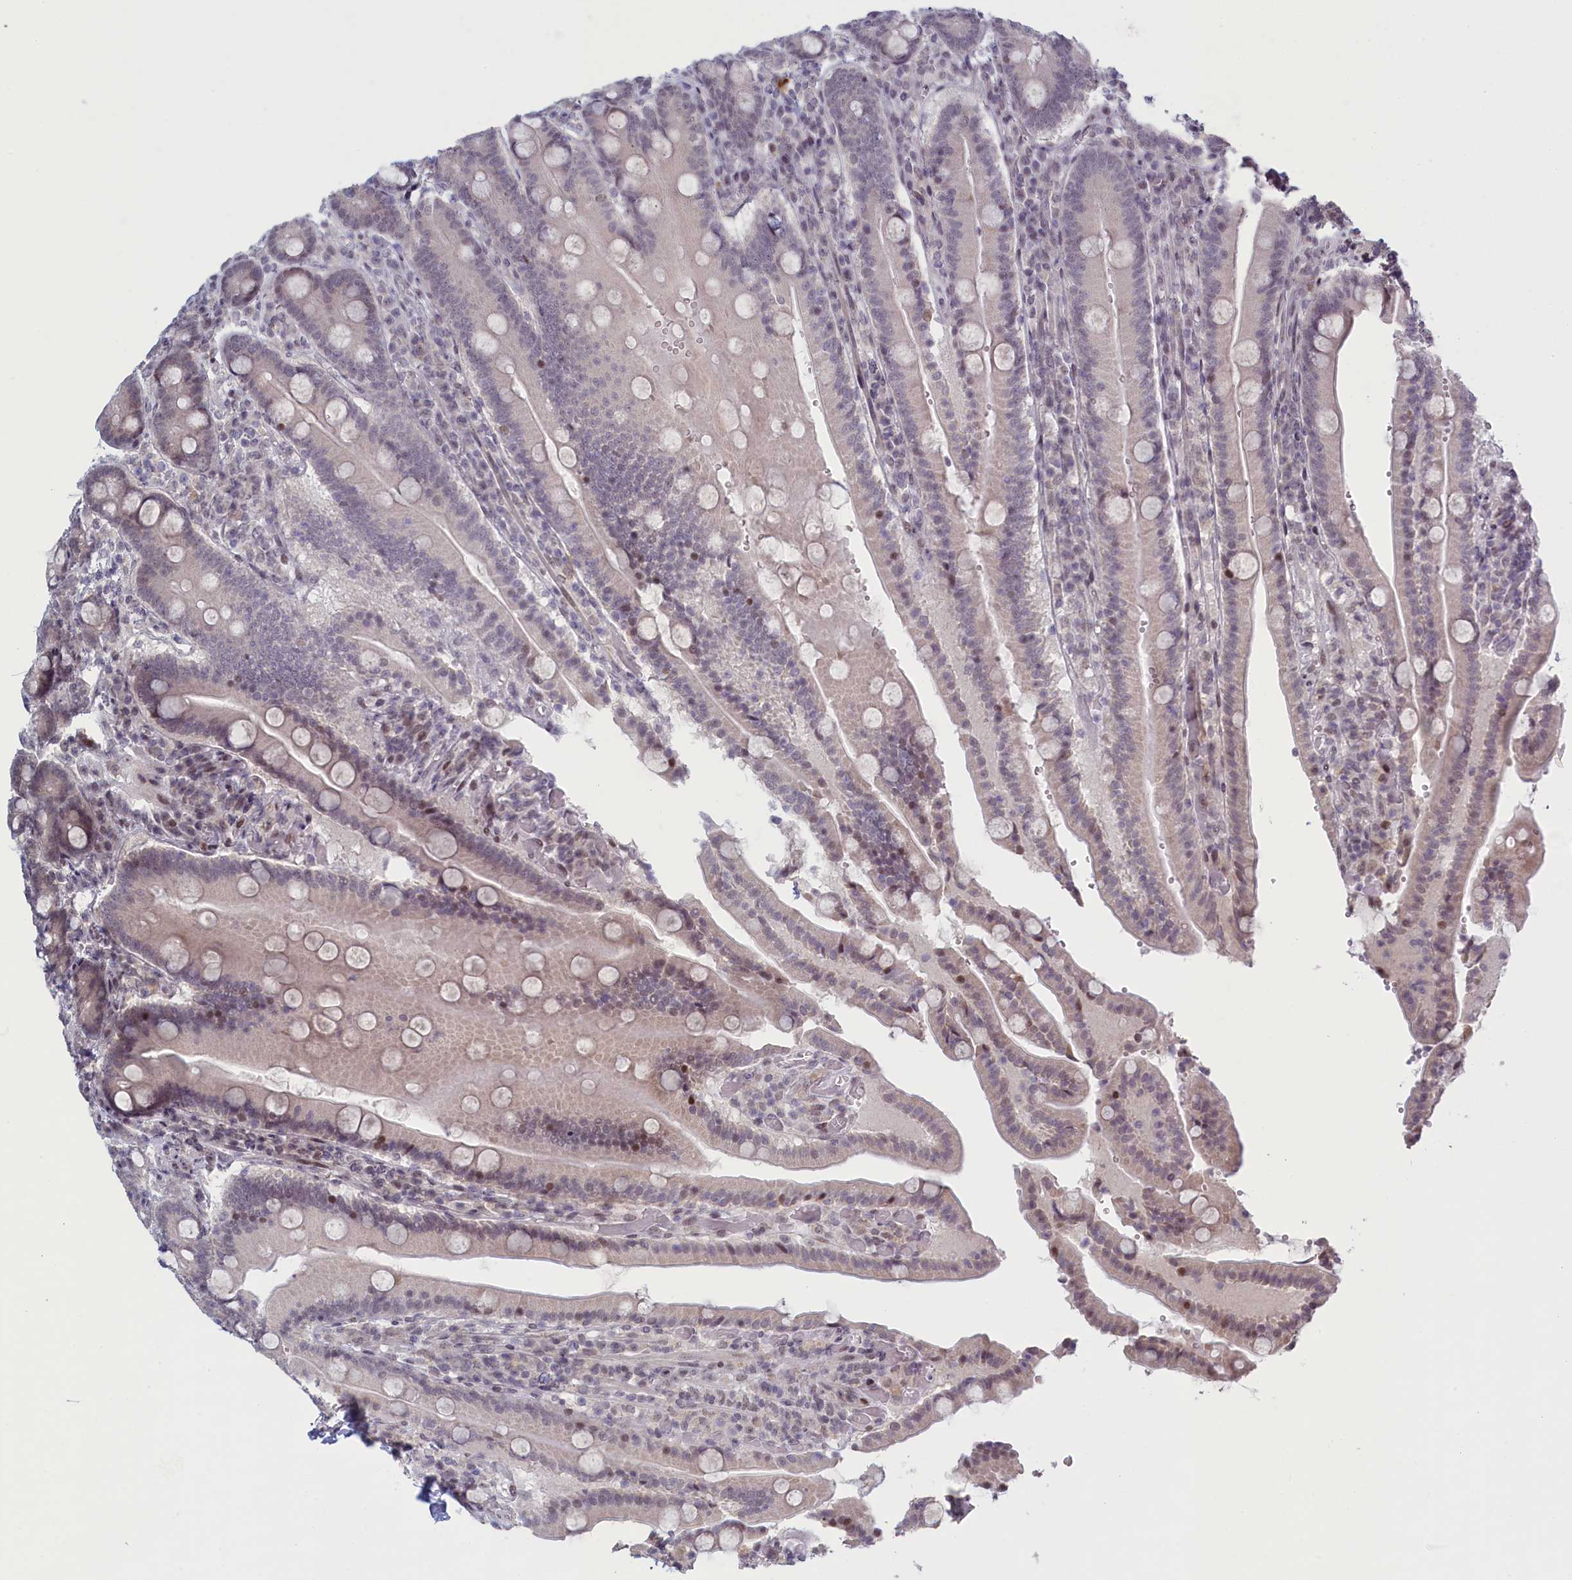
{"staining": {"intensity": "moderate", "quantity": "<25%", "location": "nuclear"}, "tissue": "duodenum", "cell_type": "Glandular cells", "image_type": "normal", "snomed": [{"axis": "morphology", "description": "Normal tissue, NOS"}, {"axis": "topography", "description": "Duodenum"}], "caption": "Immunohistochemical staining of normal human duodenum shows low levels of moderate nuclear expression in approximately <25% of glandular cells.", "gene": "ATF7IP2", "patient": {"sex": "female", "age": 62}}